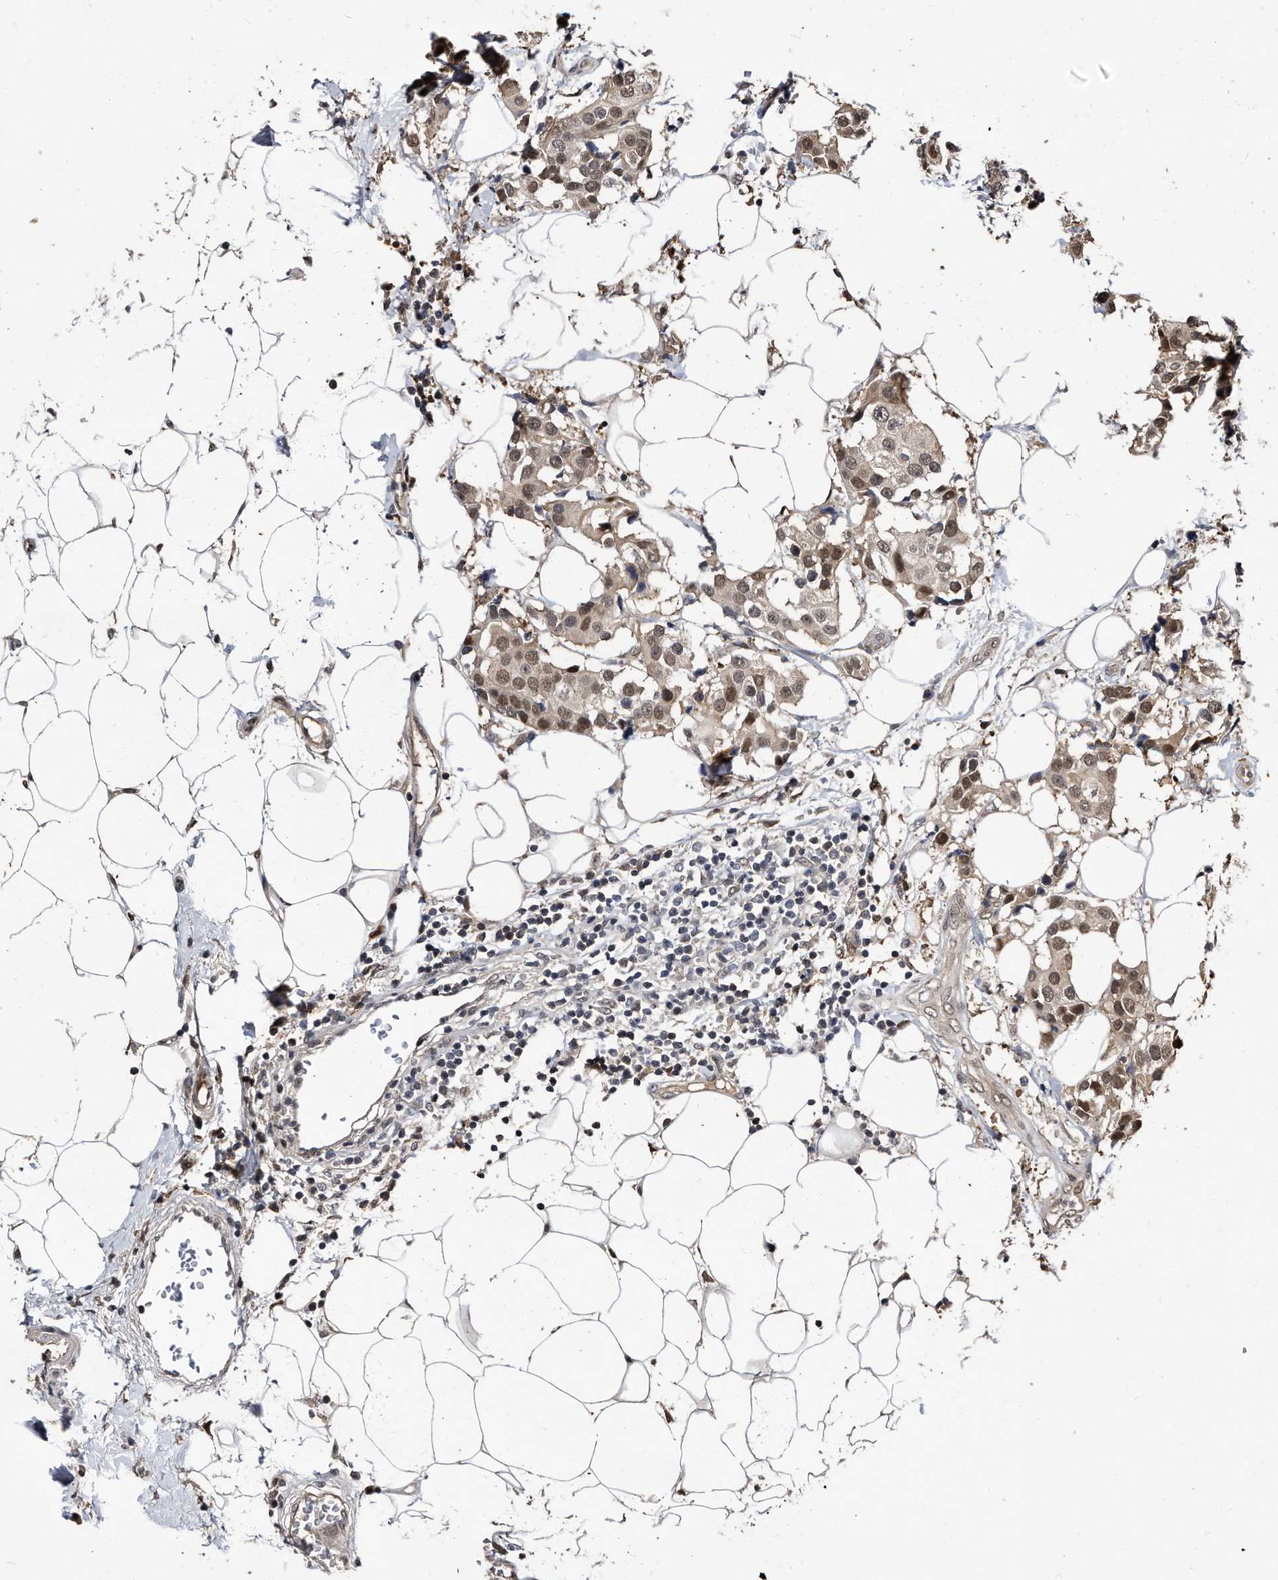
{"staining": {"intensity": "moderate", "quantity": "25%-75%", "location": "nuclear"}, "tissue": "breast cancer", "cell_type": "Tumor cells", "image_type": "cancer", "snomed": [{"axis": "morphology", "description": "Normal tissue, NOS"}, {"axis": "morphology", "description": "Duct carcinoma"}, {"axis": "topography", "description": "Breast"}], "caption": "This histopathology image shows IHC staining of human breast cancer (intraductal carcinoma), with medium moderate nuclear staining in approximately 25%-75% of tumor cells.", "gene": "RAD23B", "patient": {"sex": "female", "age": 39}}